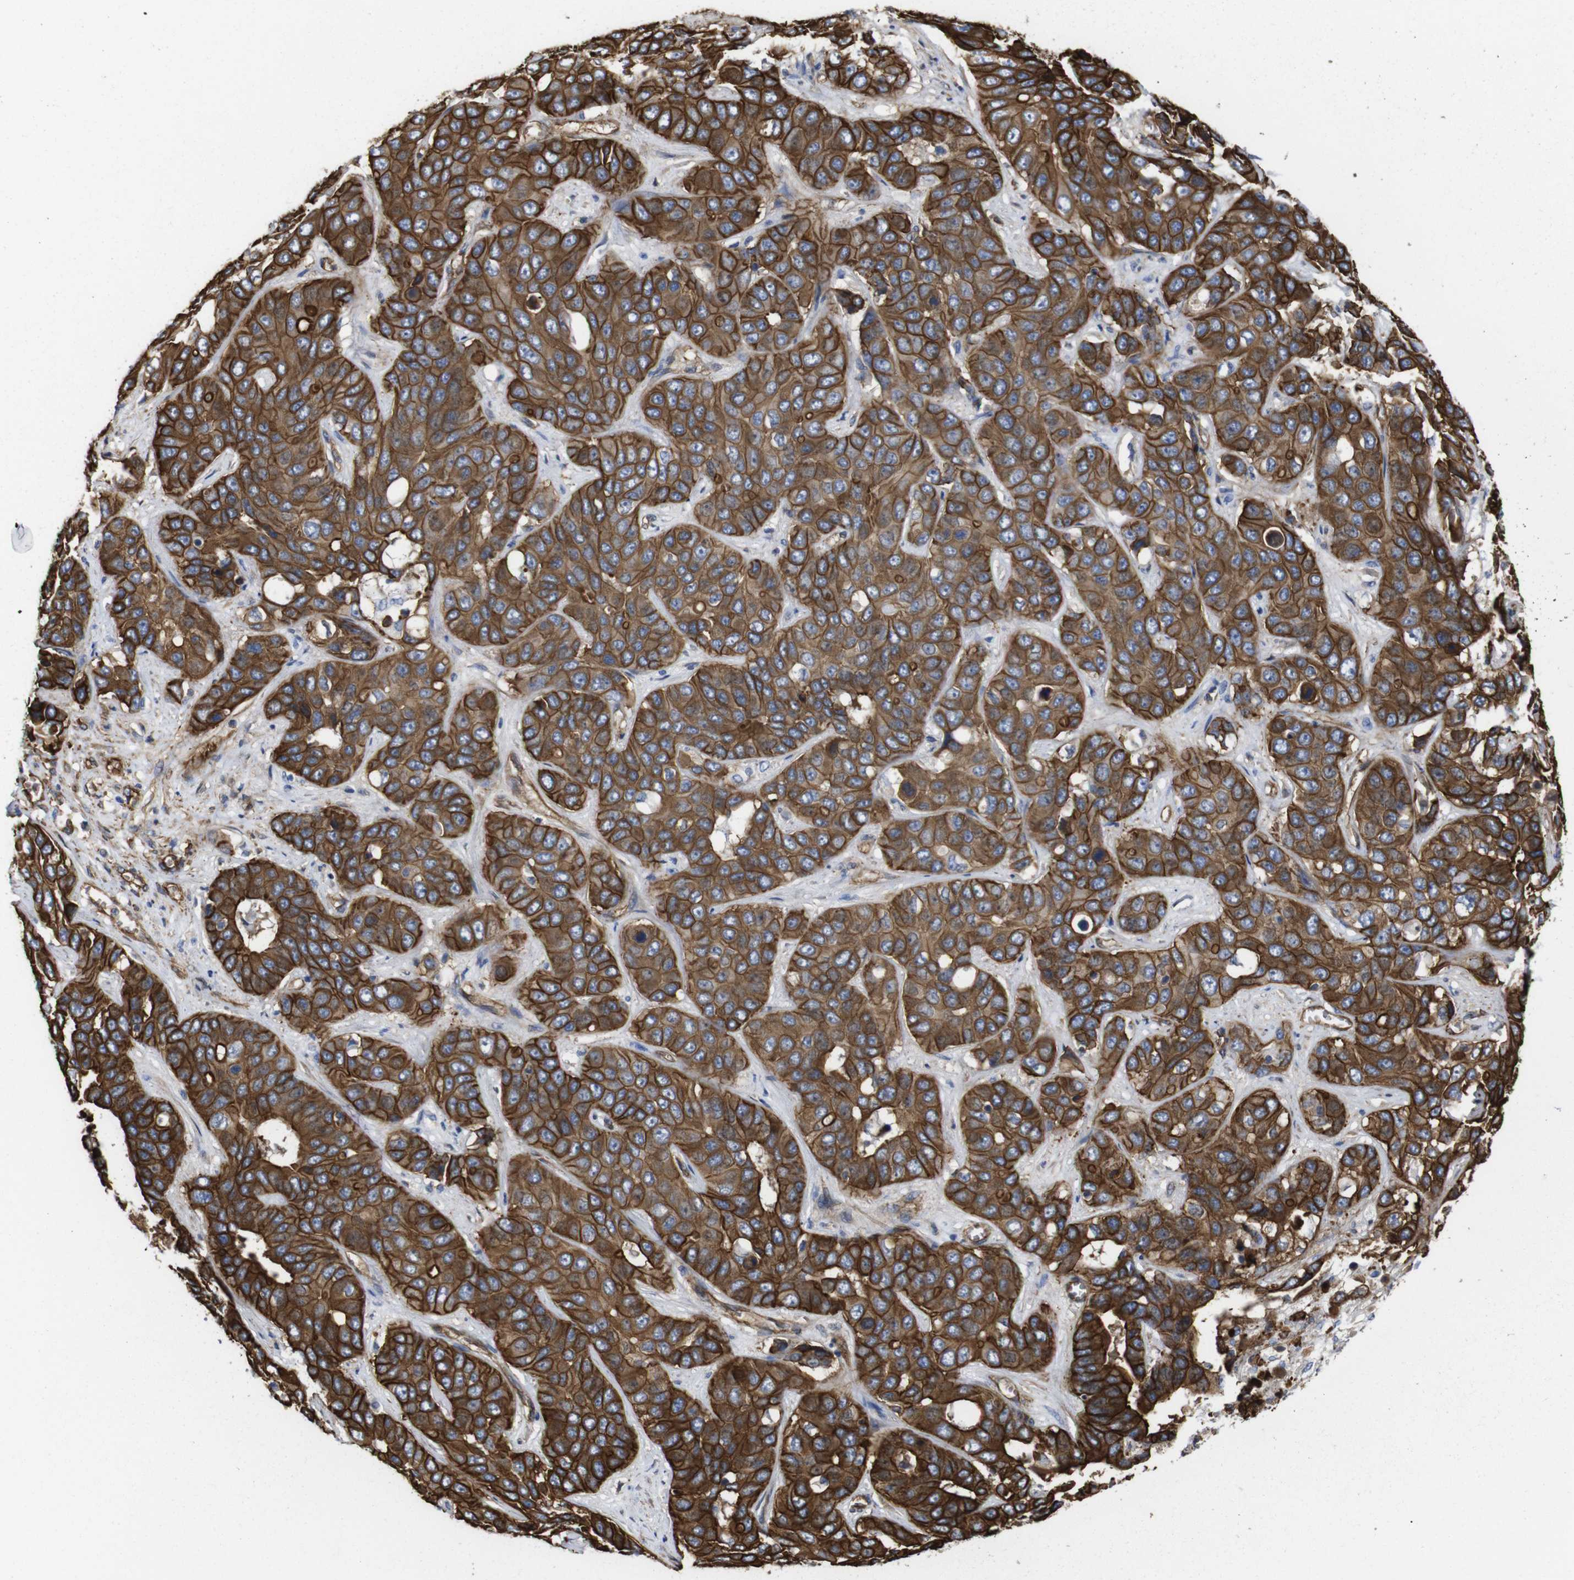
{"staining": {"intensity": "strong", "quantity": ">75%", "location": "cytoplasmic/membranous"}, "tissue": "liver cancer", "cell_type": "Tumor cells", "image_type": "cancer", "snomed": [{"axis": "morphology", "description": "Cholangiocarcinoma"}, {"axis": "topography", "description": "Liver"}], "caption": "Approximately >75% of tumor cells in liver cancer (cholangiocarcinoma) exhibit strong cytoplasmic/membranous protein expression as visualized by brown immunohistochemical staining.", "gene": "SPTBN1", "patient": {"sex": "female", "age": 52}}